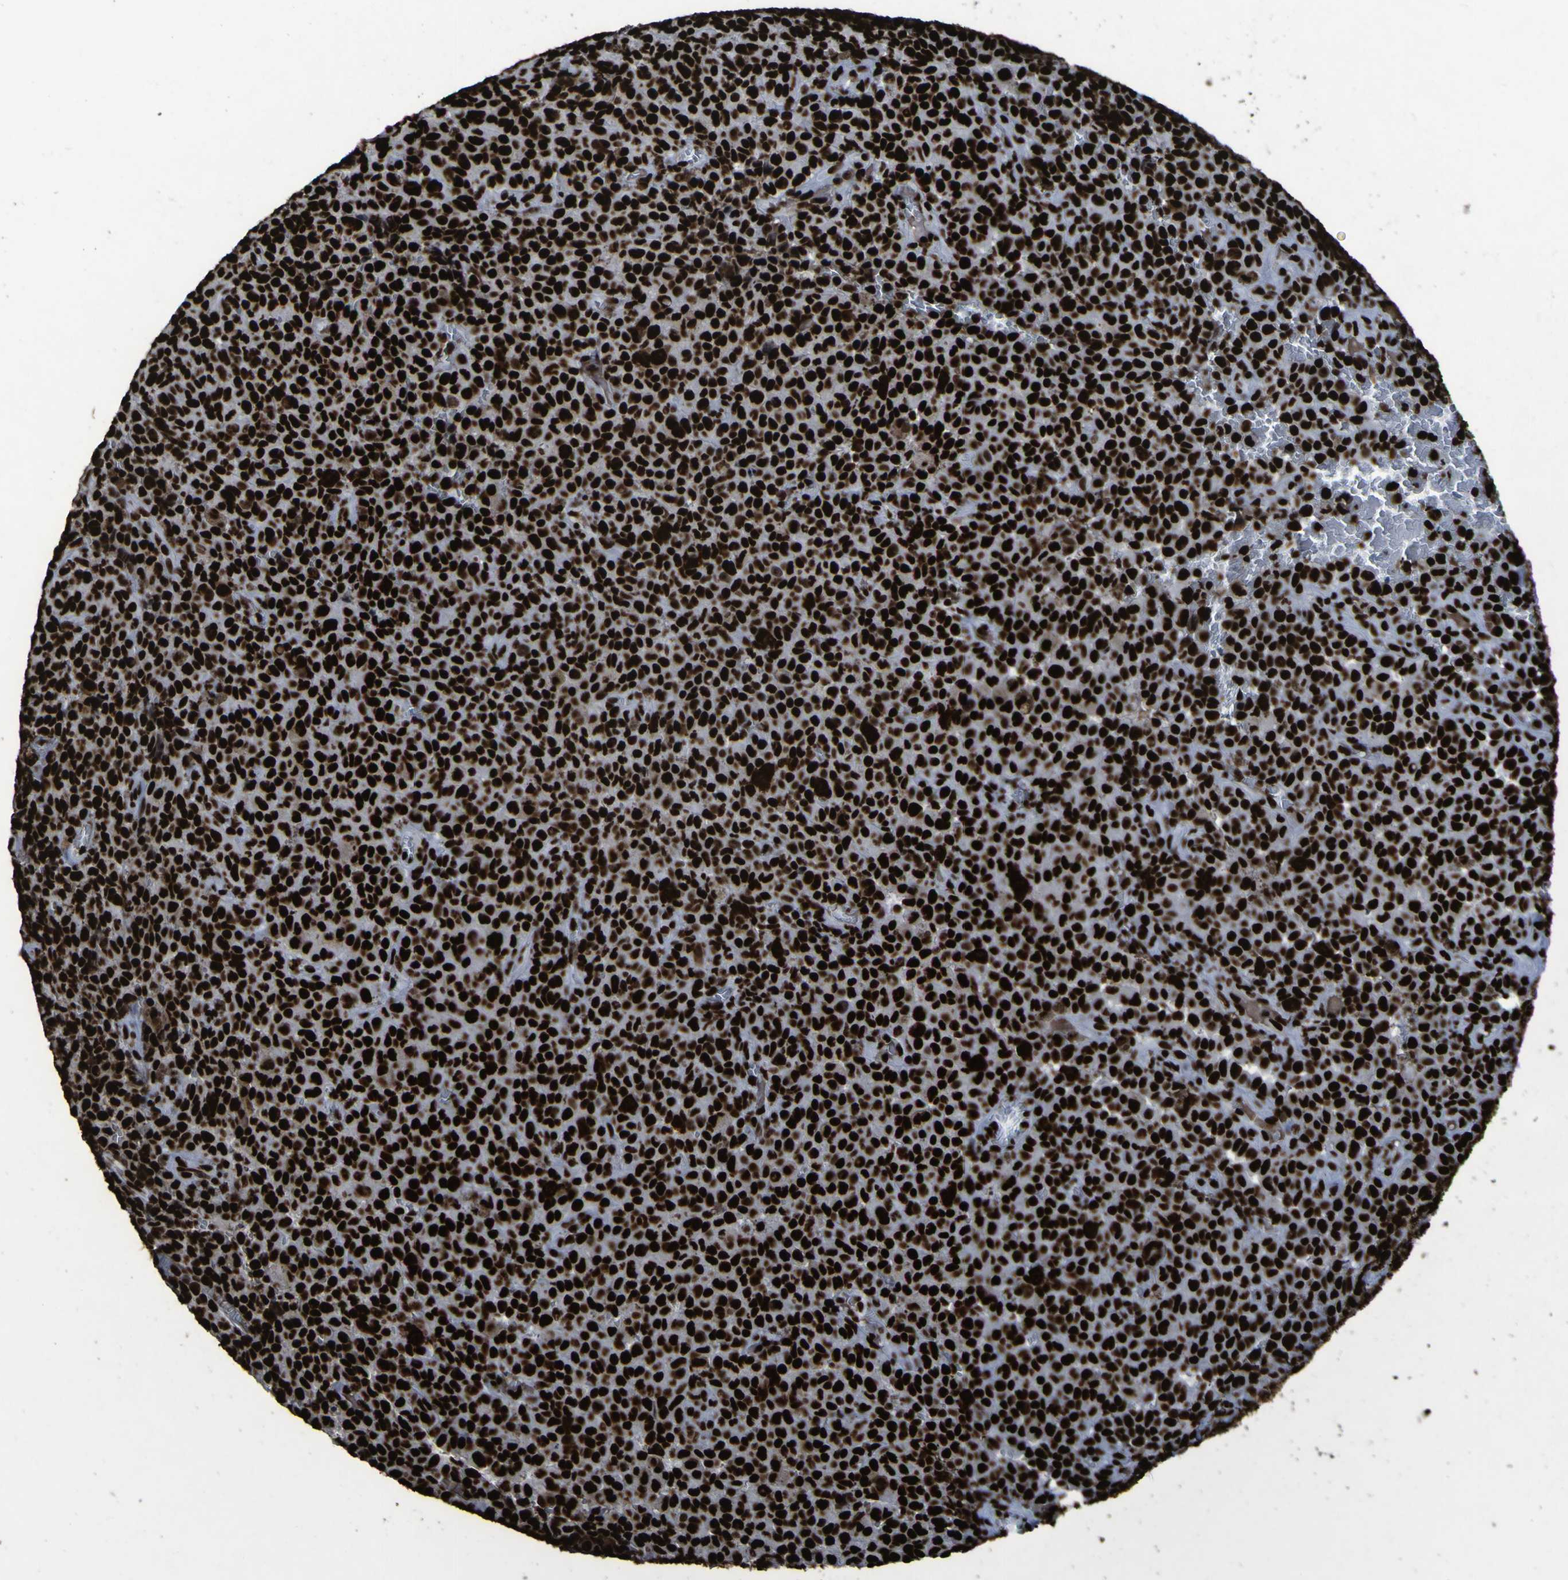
{"staining": {"intensity": "strong", "quantity": ">75%", "location": "nuclear"}, "tissue": "melanoma", "cell_type": "Tumor cells", "image_type": "cancer", "snomed": [{"axis": "morphology", "description": "Malignant melanoma, NOS"}, {"axis": "topography", "description": "Skin"}], "caption": "Human malignant melanoma stained with a protein marker shows strong staining in tumor cells.", "gene": "NPM1", "patient": {"sex": "female", "age": 82}}